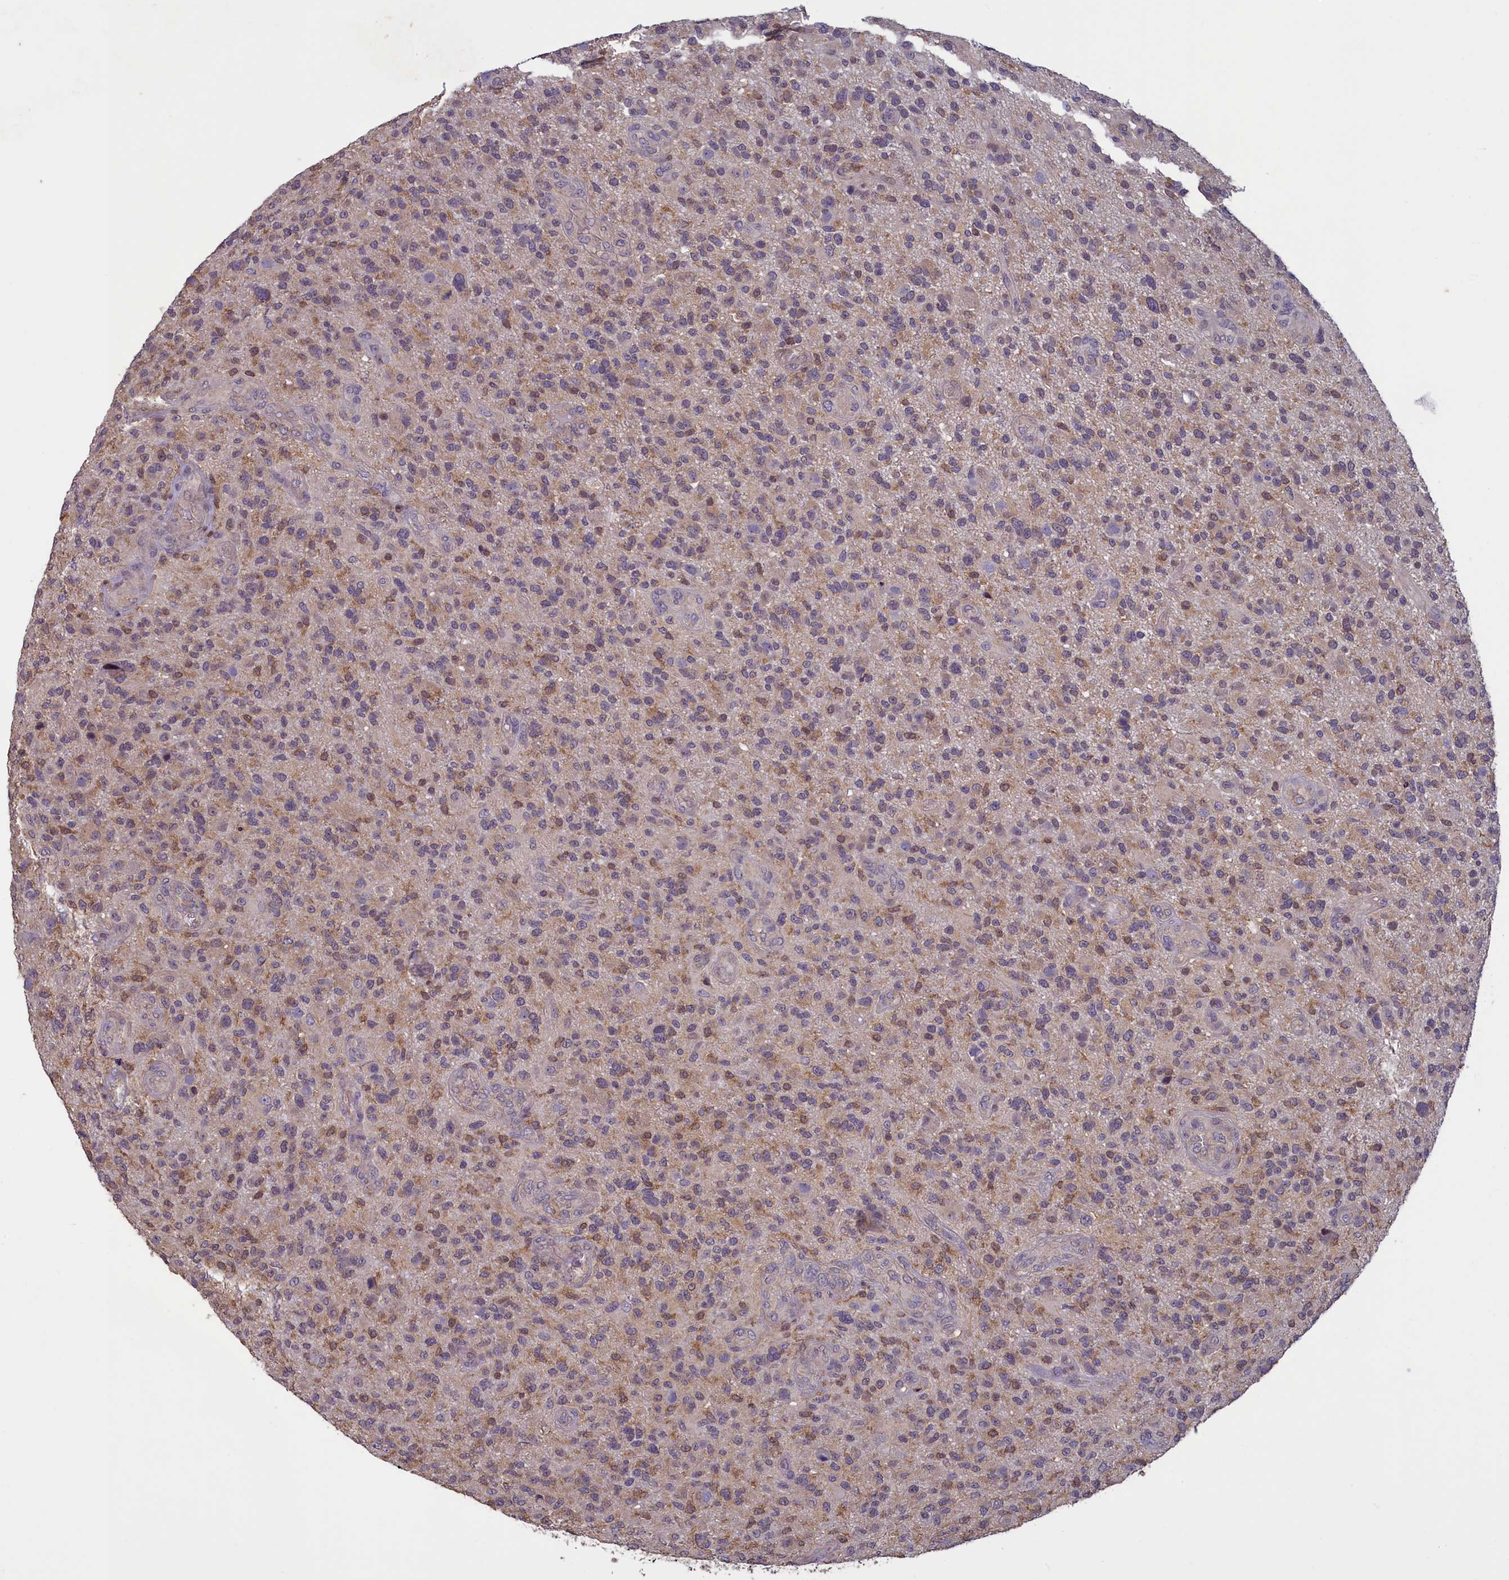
{"staining": {"intensity": "weak", "quantity": "<25%", "location": "cytoplasmic/membranous"}, "tissue": "glioma", "cell_type": "Tumor cells", "image_type": "cancer", "snomed": [{"axis": "morphology", "description": "Glioma, malignant, High grade"}, {"axis": "topography", "description": "Brain"}], "caption": "DAB (3,3'-diaminobenzidine) immunohistochemical staining of human malignant glioma (high-grade) exhibits no significant positivity in tumor cells.", "gene": "NUBP1", "patient": {"sex": "male", "age": 47}}